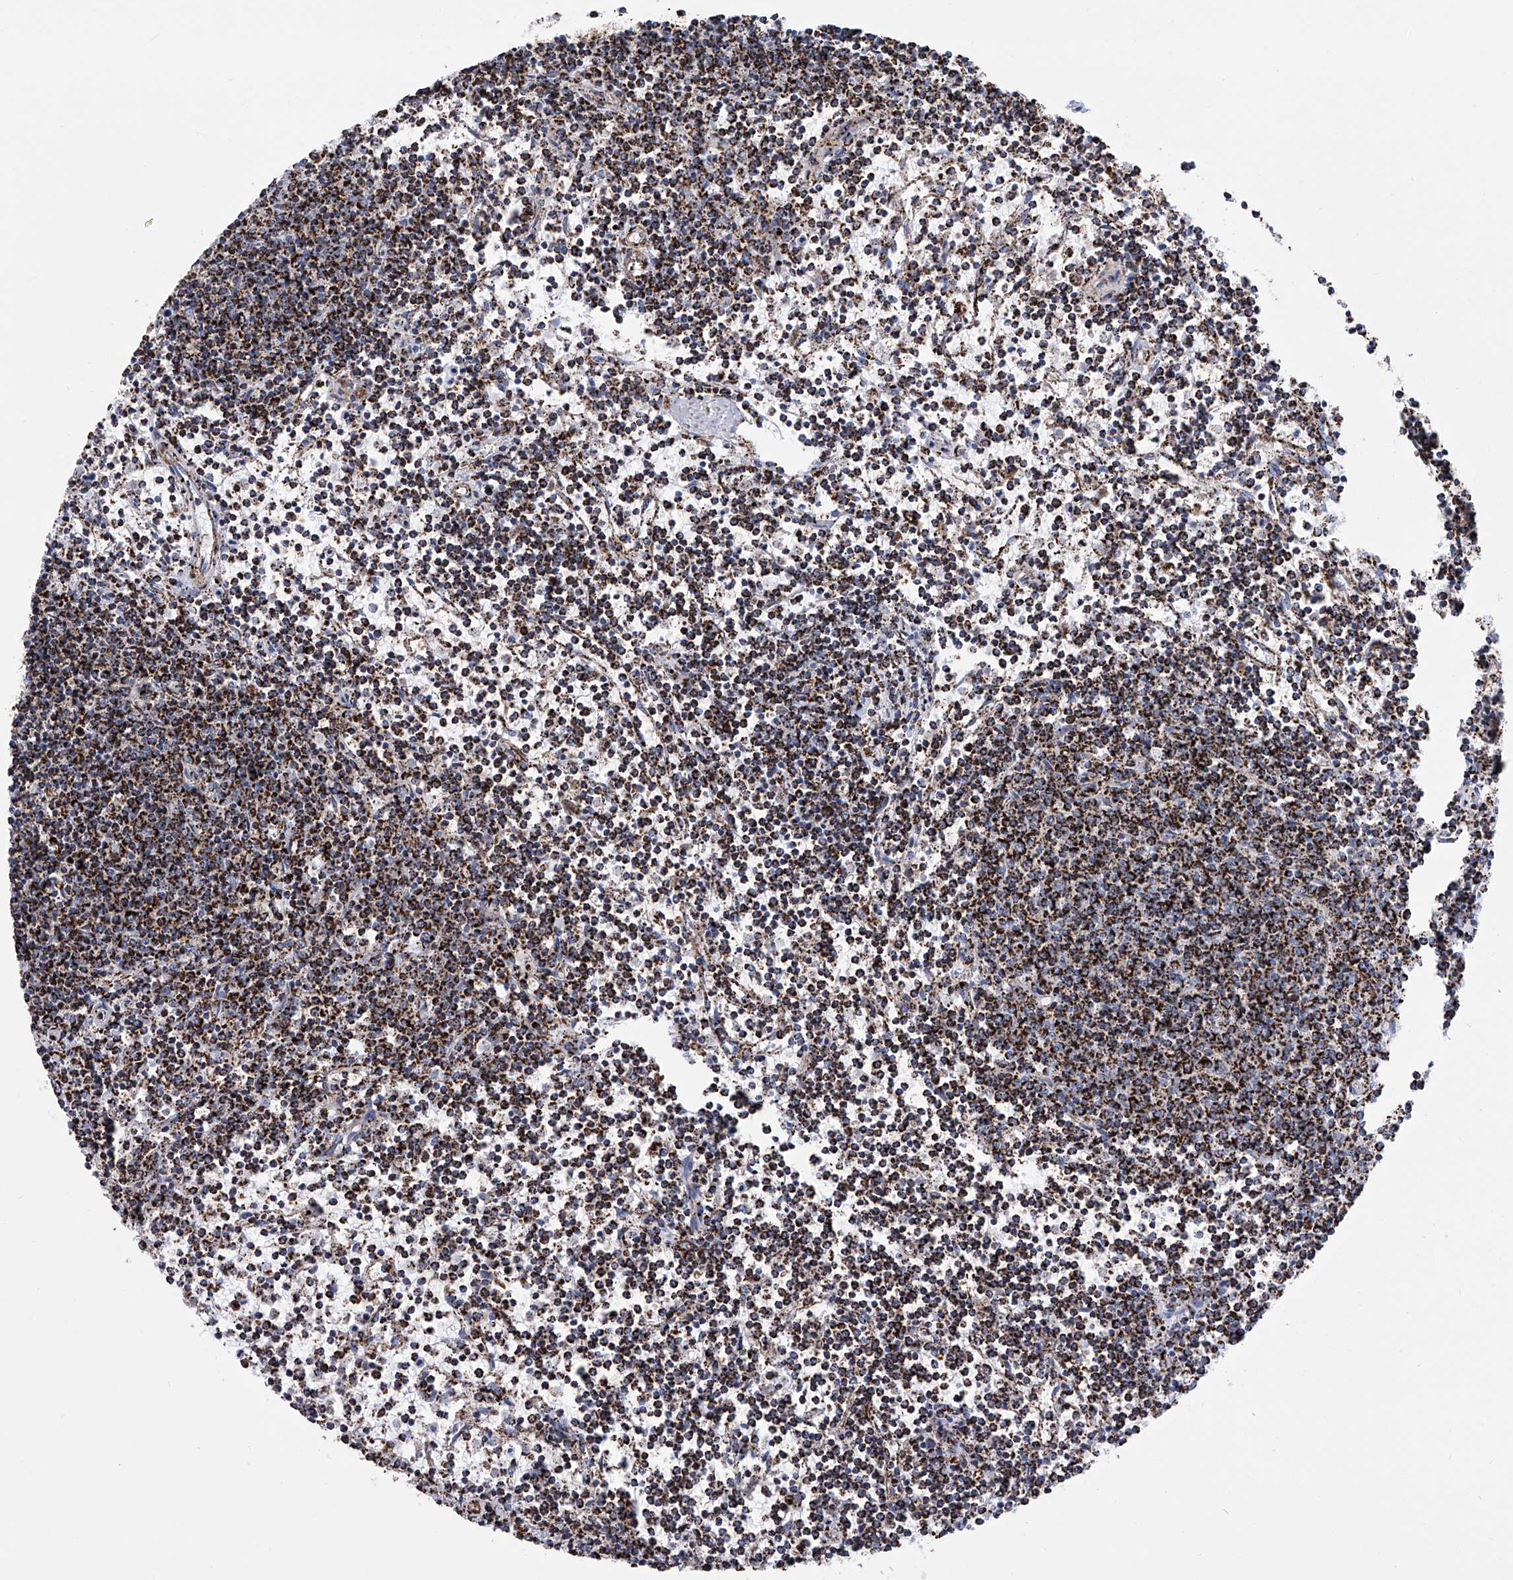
{"staining": {"intensity": "strong", "quantity": ">75%", "location": "cytoplasmic/membranous"}, "tissue": "lymphoma", "cell_type": "Tumor cells", "image_type": "cancer", "snomed": [{"axis": "morphology", "description": "Malignant lymphoma, non-Hodgkin's type, Low grade"}, {"axis": "topography", "description": "Spleen"}], "caption": "This is an image of immunohistochemistry staining of lymphoma, which shows strong staining in the cytoplasmic/membranous of tumor cells.", "gene": "ATP5PF", "patient": {"sex": "female", "age": 50}}